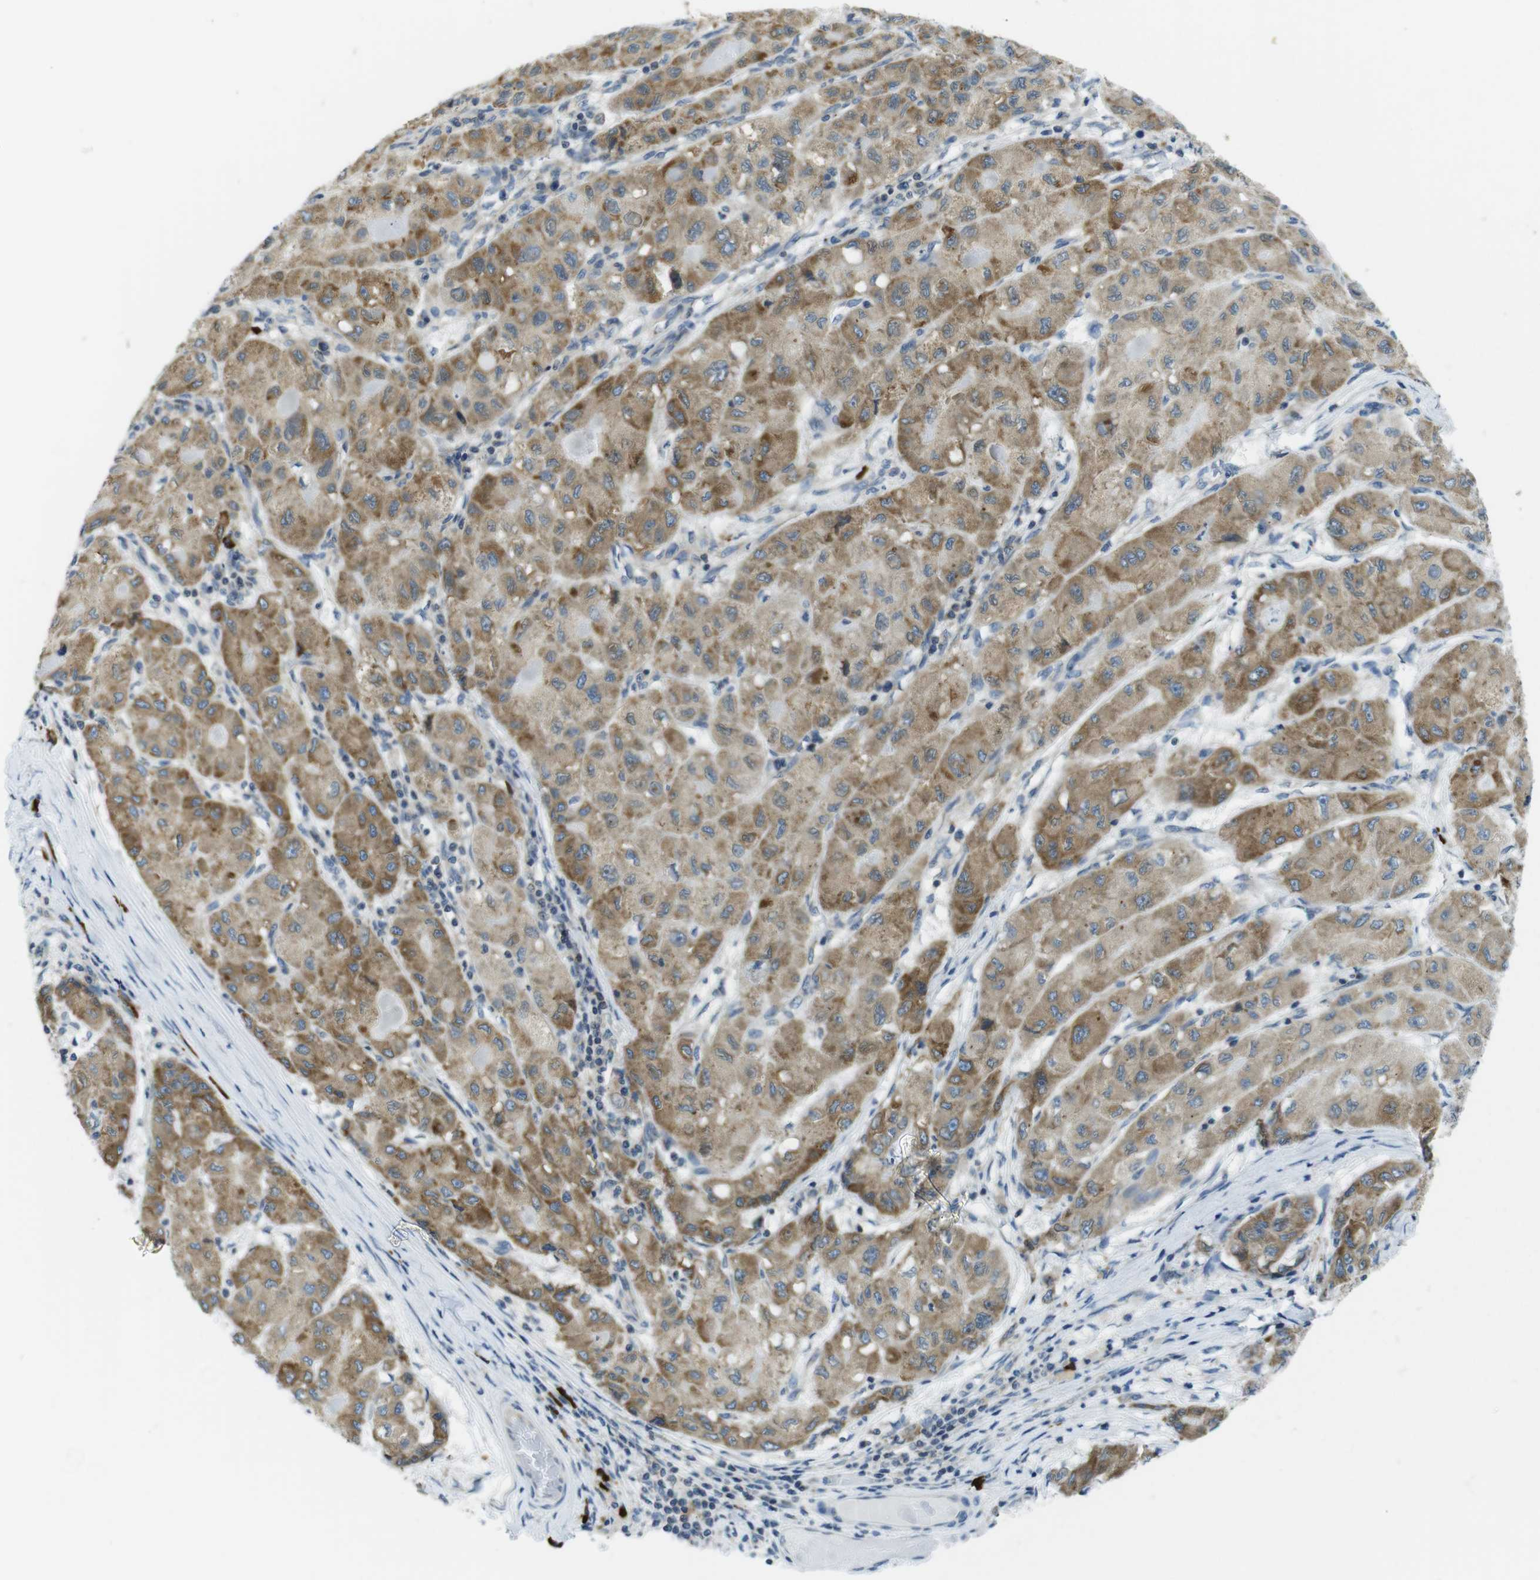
{"staining": {"intensity": "moderate", "quantity": ">75%", "location": "cytoplasmic/membranous"}, "tissue": "liver cancer", "cell_type": "Tumor cells", "image_type": "cancer", "snomed": [{"axis": "morphology", "description": "Carcinoma, Hepatocellular, NOS"}, {"axis": "topography", "description": "Liver"}], "caption": "Human hepatocellular carcinoma (liver) stained with a protein marker displays moderate staining in tumor cells.", "gene": "CLPTM1L", "patient": {"sex": "male", "age": 80}}